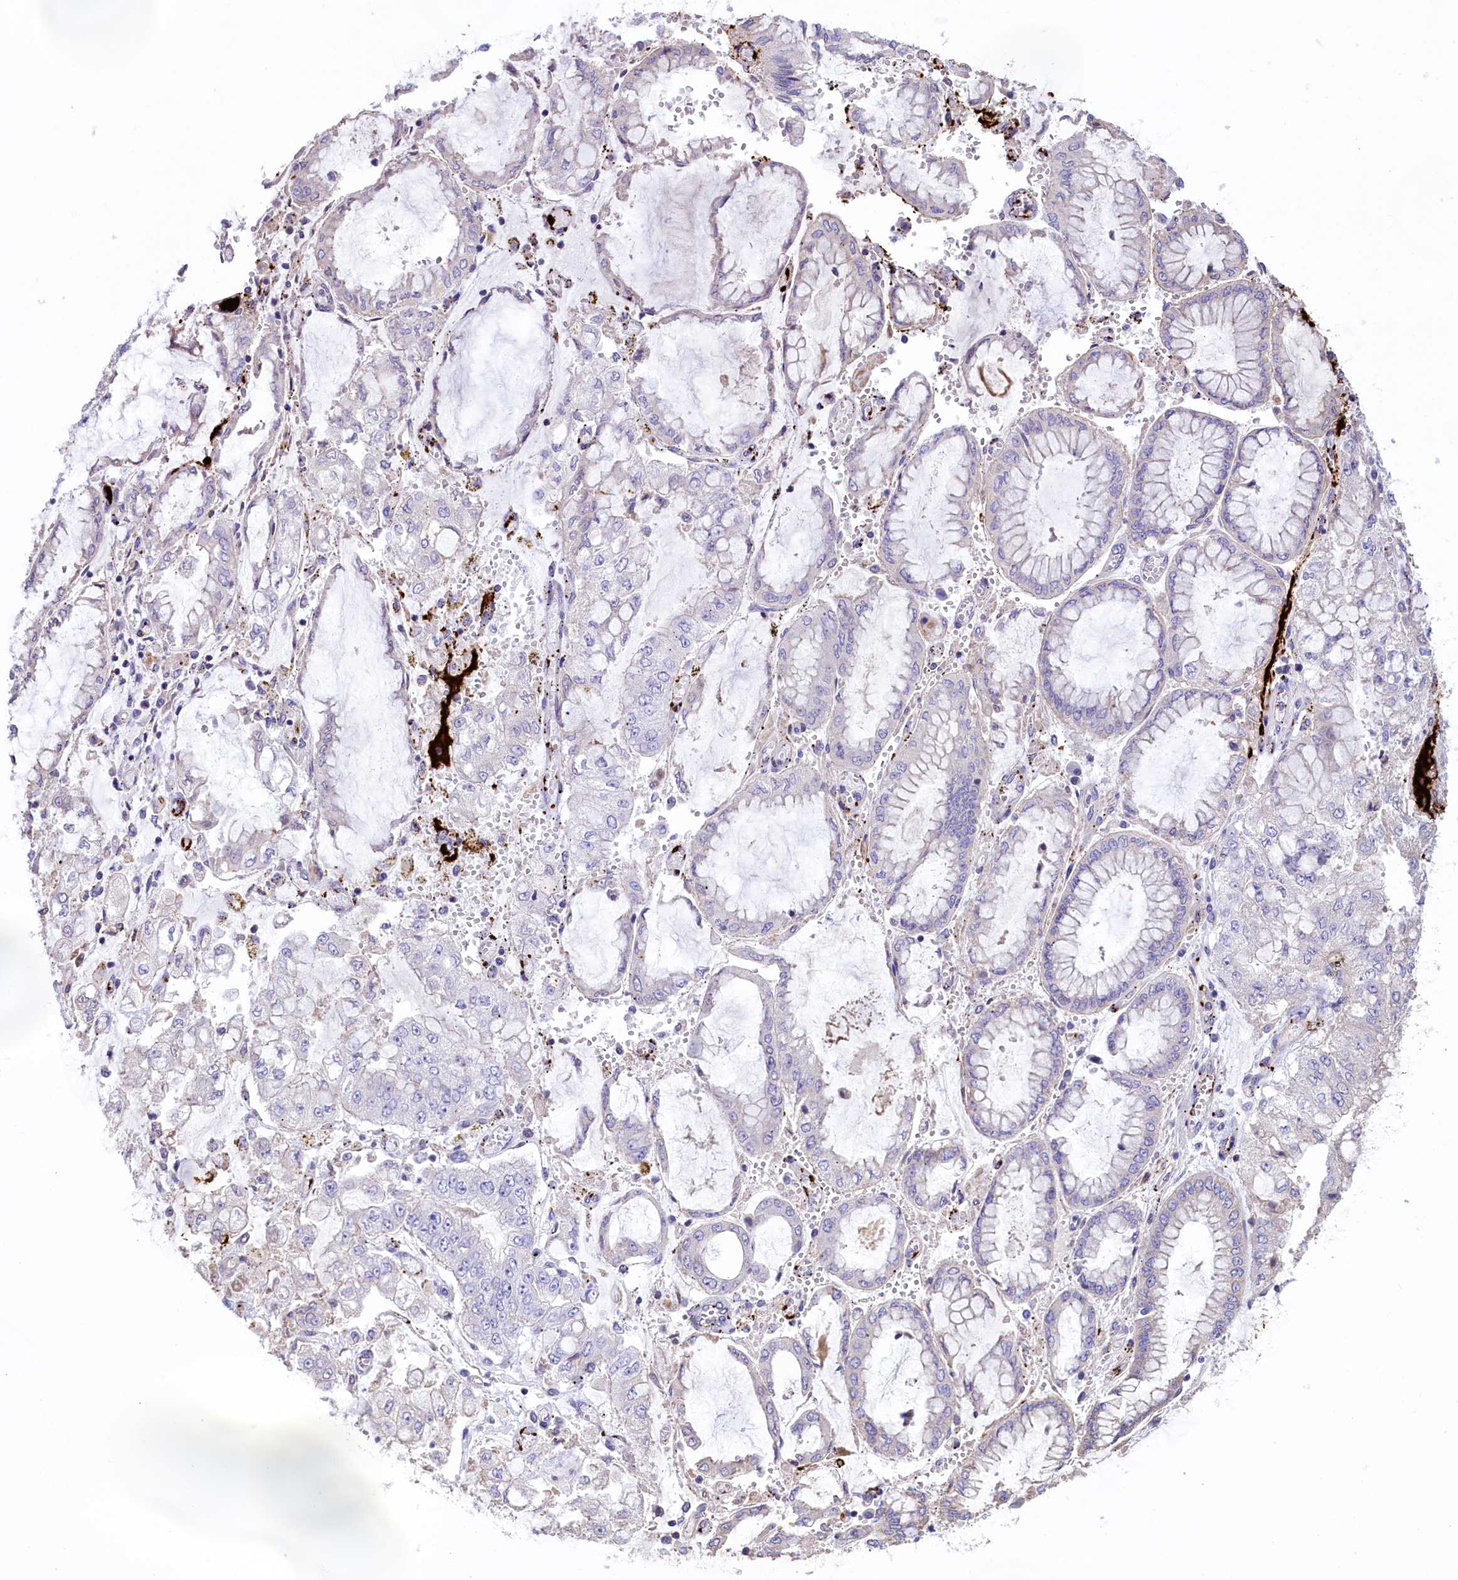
{"staining": {"intensity": "negative", "quantity": "none", "location": "none"}, "tissue": "stomach cancer", "cell_type": "Tumor cells", "image_type": "cancer", "snomed": [{"axis": "morphology", "description": "Adenocarcinoma, NOS"}, {"axis": "topography", "description": "Stomach"}], "caption": "This photomicrograph is of stomach cancer (adenocarcinoma) stained with IHC to label a protein in brown with the nuclei are counter-stained blue. There is no staining in tumor cells.", "gene": "HEATR3", "patient": {"sex": "male", "age": 76}}